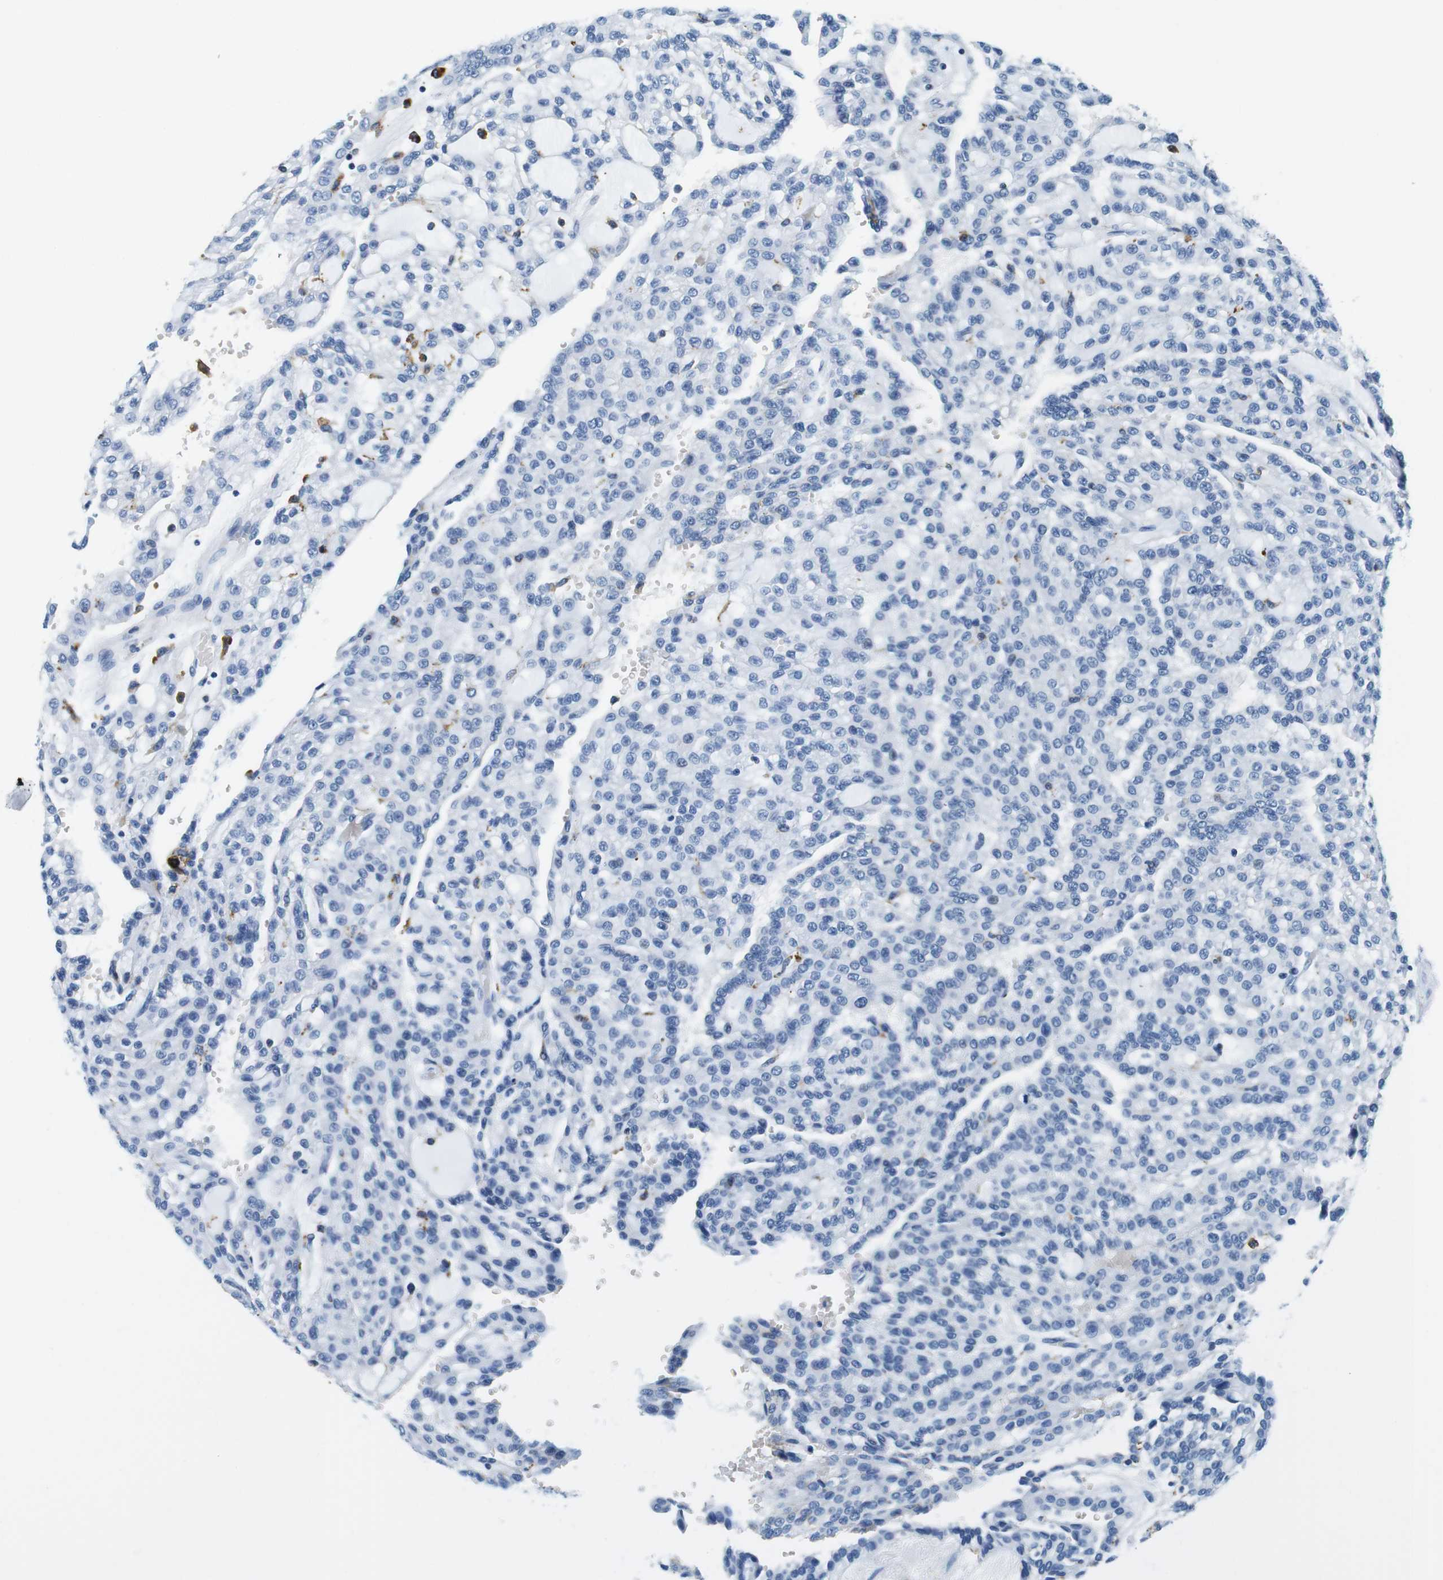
{"staining": {"intensity": "negative", "quantity": "none", "location": "none"}, "tissue": "renal cancer", "cell_type": "Tumor cells", "image_type": "cancer", "snomed": [{"axis": "morphology", "description": "Adenocarcinoma, NOS"}, {"axis": "topography", "description": "Kidney"}], "caption": "Tumor cells show no significant staining in renal cancer.", "gene": "HLA-DRB1", "patient": {"sex": "male", "age": 63}}